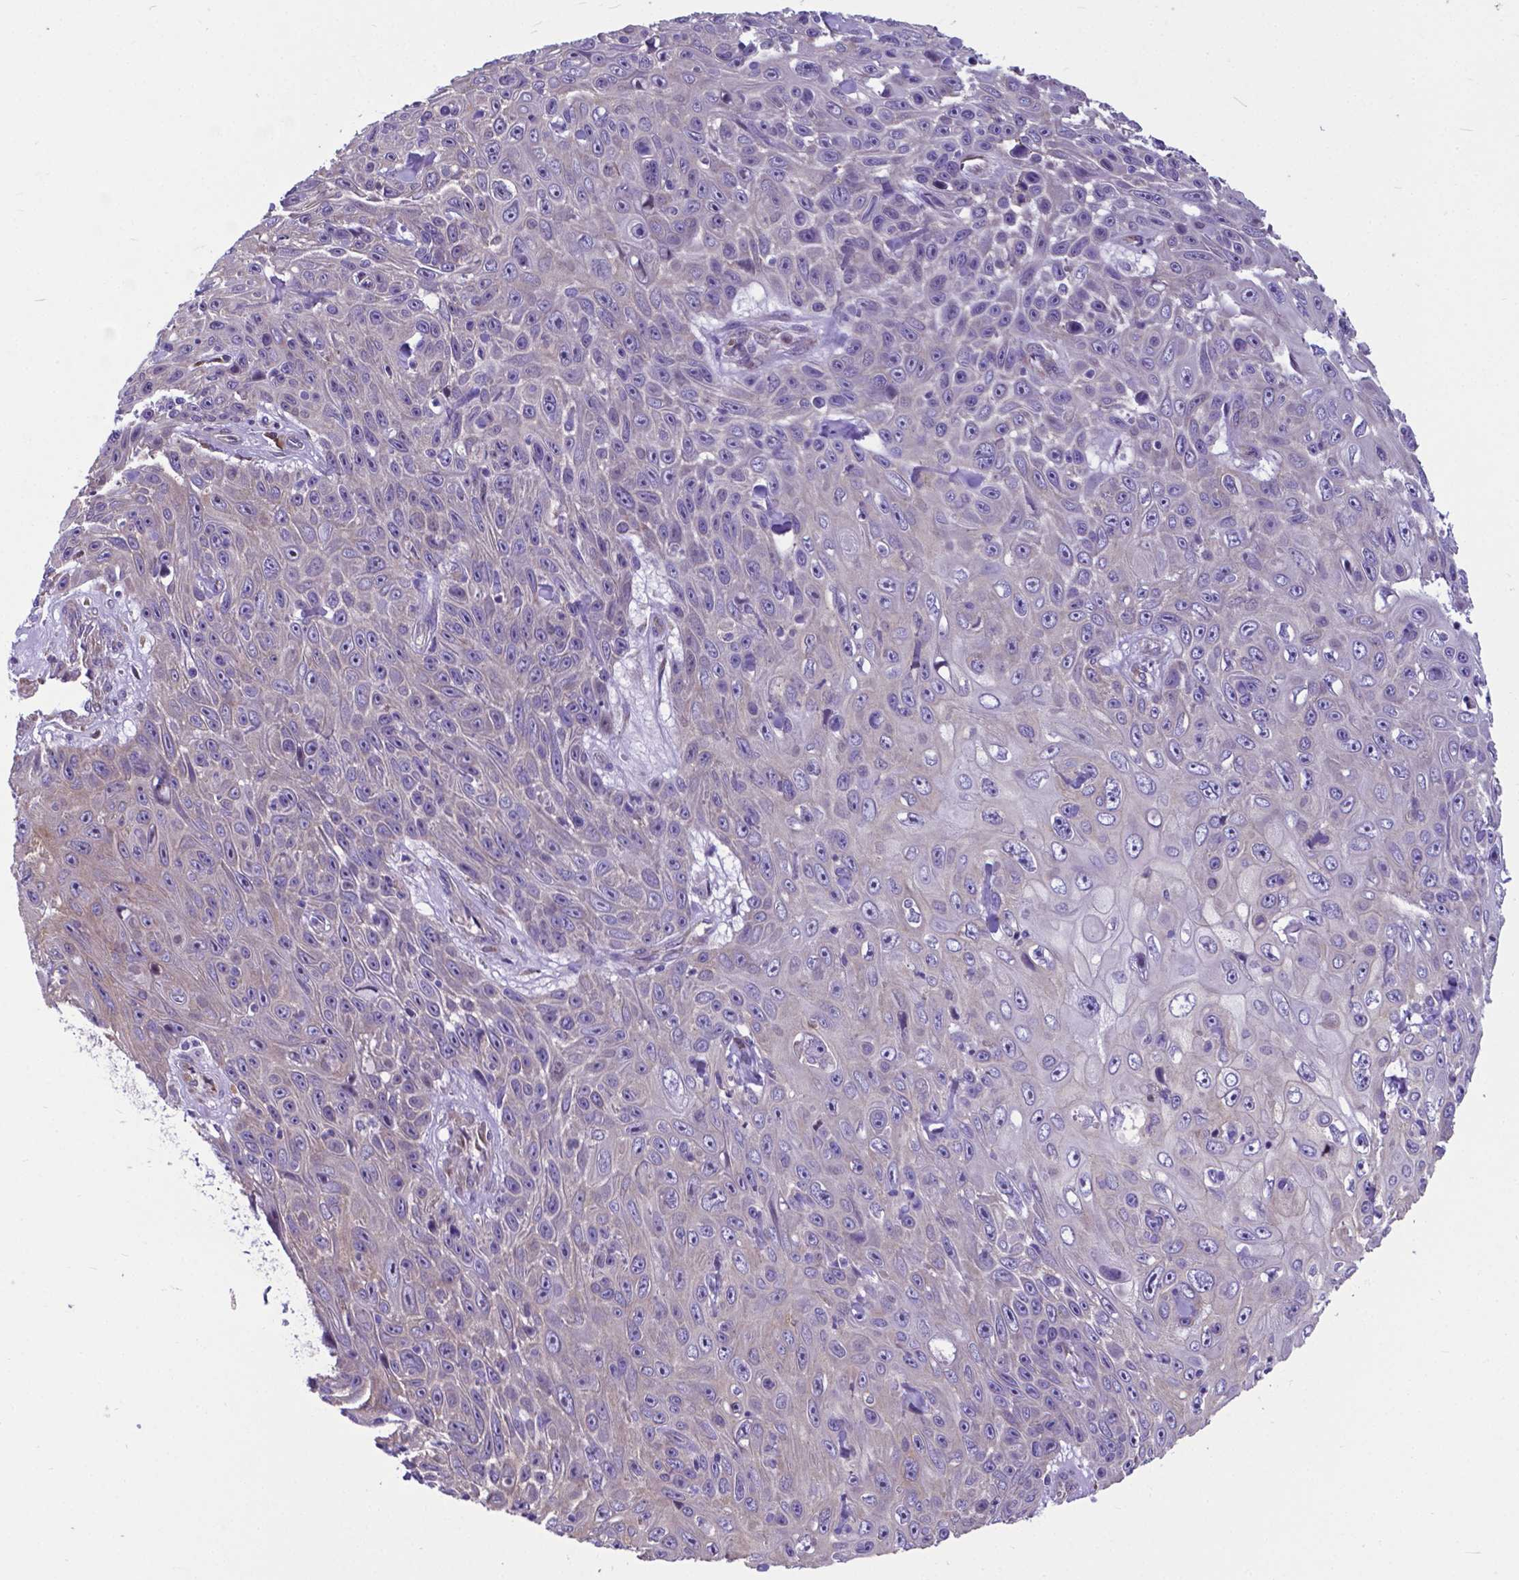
{"staining": {"intensity": "weak", "quantity": ">75%", "location": "cytoplasmic/membranous"}, "tissue": "skin cancer", "cell_type": "Tumor cells", "image_type": "cancer", "snomed": [{"axis": "morphology", "description": "Squamous cell carcinoma, NOS"}, {"axis": "topography", "description": "Skin"}], "caption": "Tumor cells exhibit weak cytoplasmic/membranous staining in approximately >75% of cells in squamous cell carcinoma (skin). The staining was performed using DAB (3,3'-diaminobenzidine), with brown indicating positive protein expression. Nuclei are stained blue with hematoxylin.", "gene": "RPL6", "patient": {"sex": "male", "age": 82}}